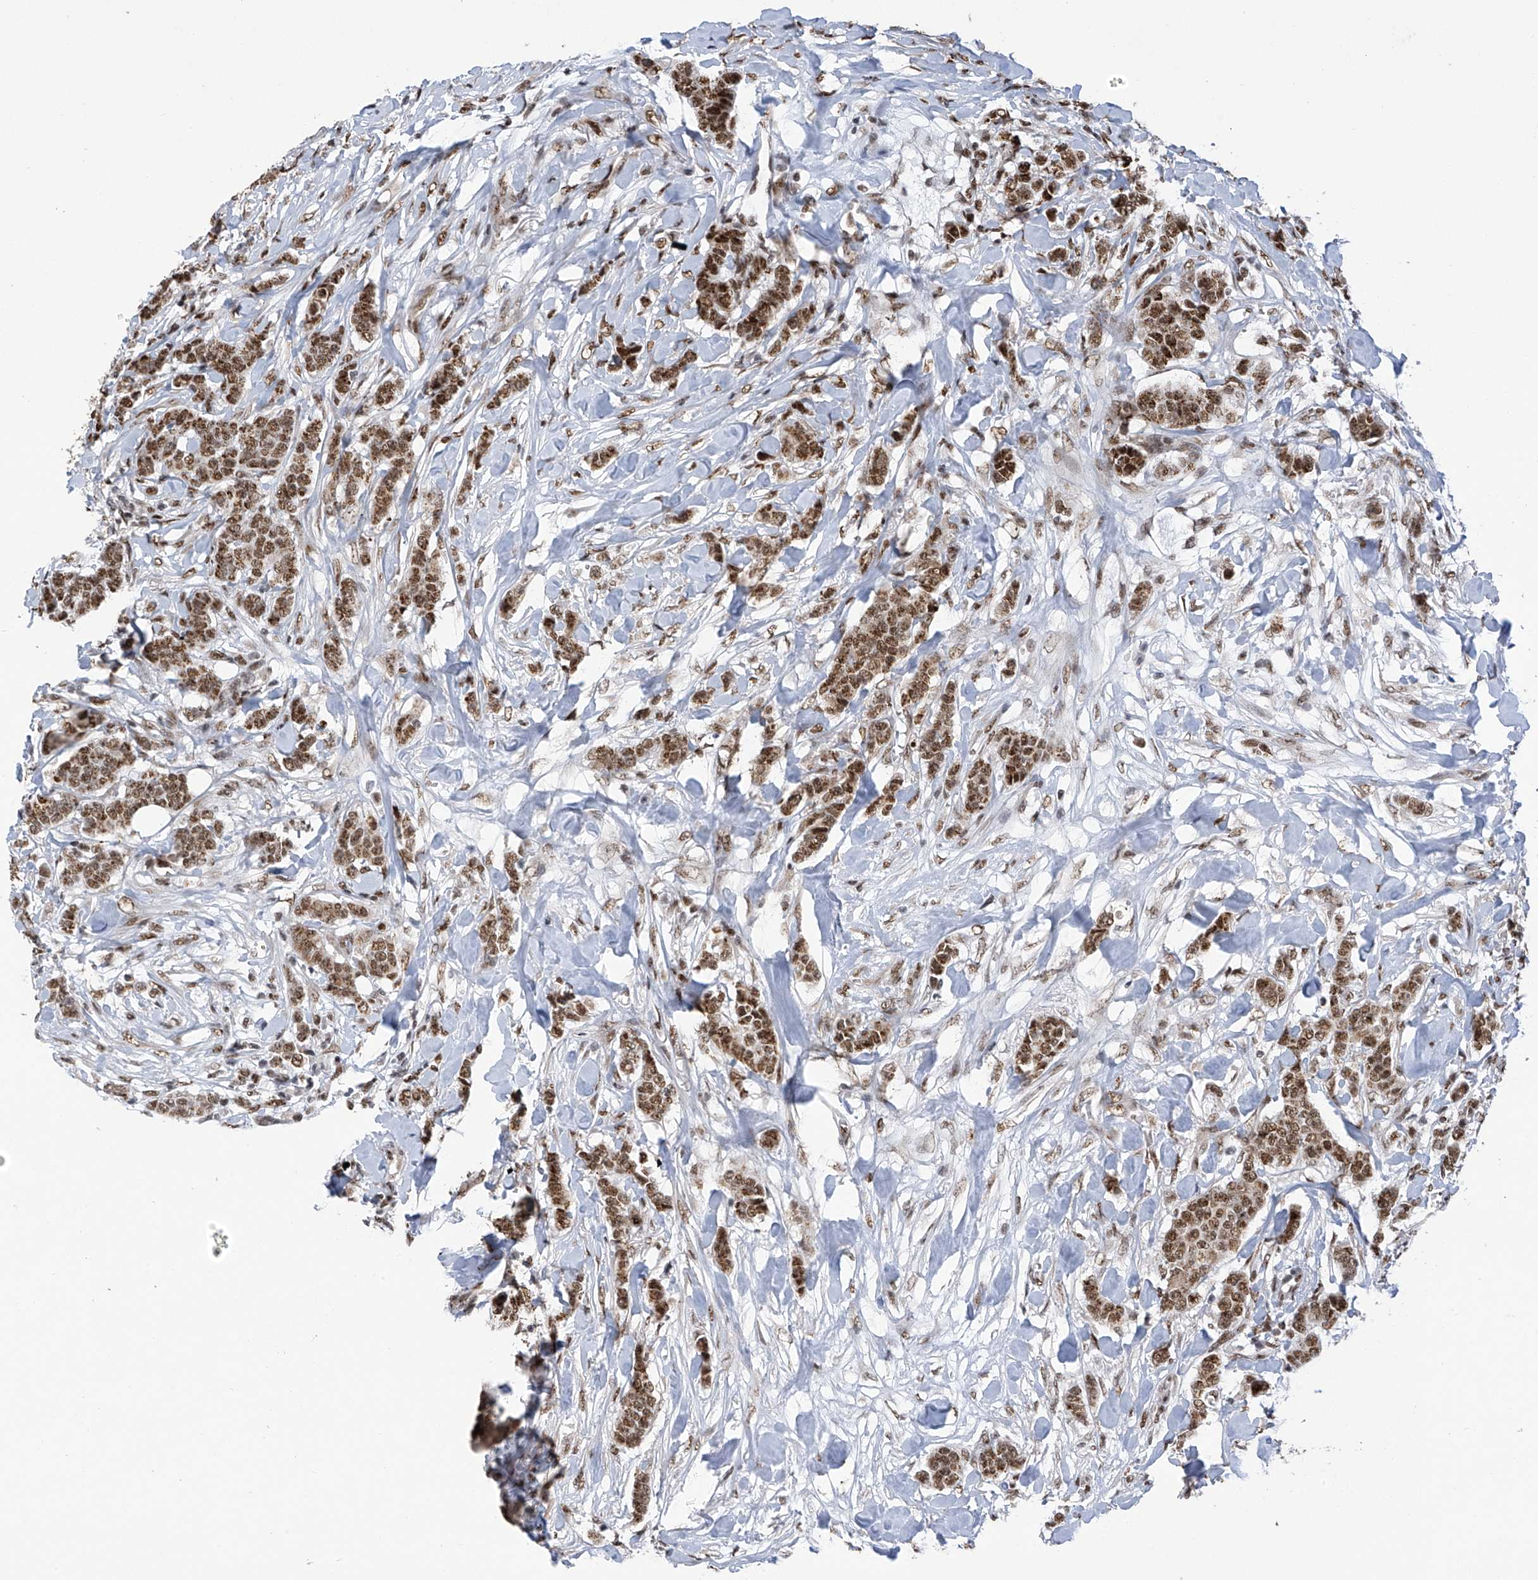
{"staining": {"intensity": "moderate", "quantity": ">75%", "location": "cytoplasmic/membranous,nuclear"}, "tissue": "breast cancer", "cell_type": "Tumor cells", "image_type": "cancer", "snomed": [{"axis": "morphology", "description": "Duct carcinoma"}, {"axis": "topography", "description": "Breast"}], "caption": "IHC histopathology image of breast infiltrating ductal carcinoma stained for a protein (brown), which demonstrates medium levels of moderate cytoplasmic/membranous and nuclear expression in approximately >75% of tumor cells.", "gene": "APLF", "patient": {"sex": "female", "age": 40}}